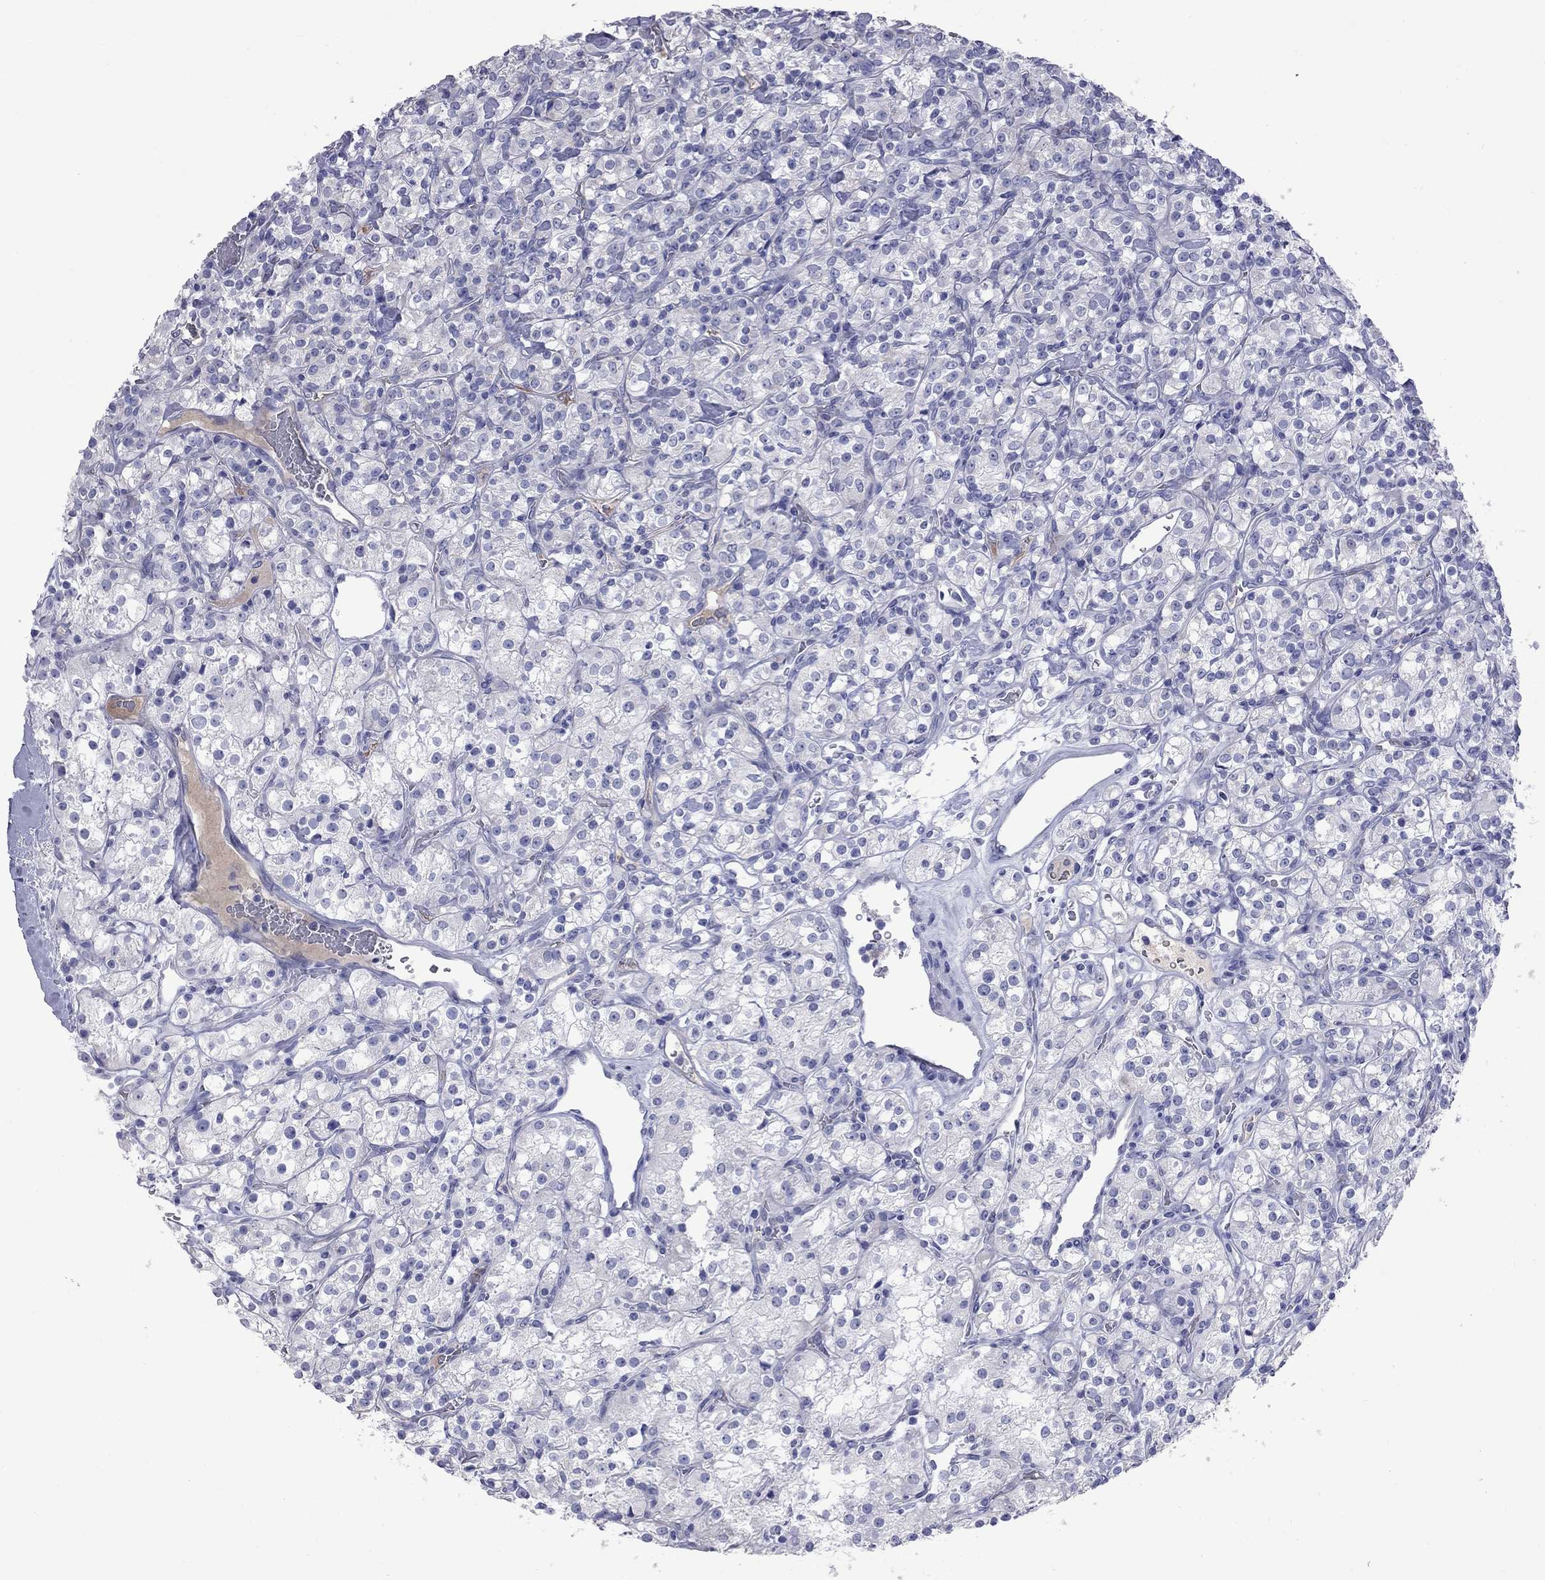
{"staining": {"intensity": "negative", "quantity": "none", "location": "none"}, "tissue": "renal cancer", "cell_type": "Tumor cells", "image_type": "cancer", "snomed": [{"axis": "morphology", "description": "Adenocarcinoma, NOS"}, {"axis": "topography", "description": "Kidney"}], "caption": "Immunohistochemistry (IHC) of human renal cancer displays no positivity in tumor cells.", "gene": "KCND2", "patient": {"sex": "male", "age": 77}}